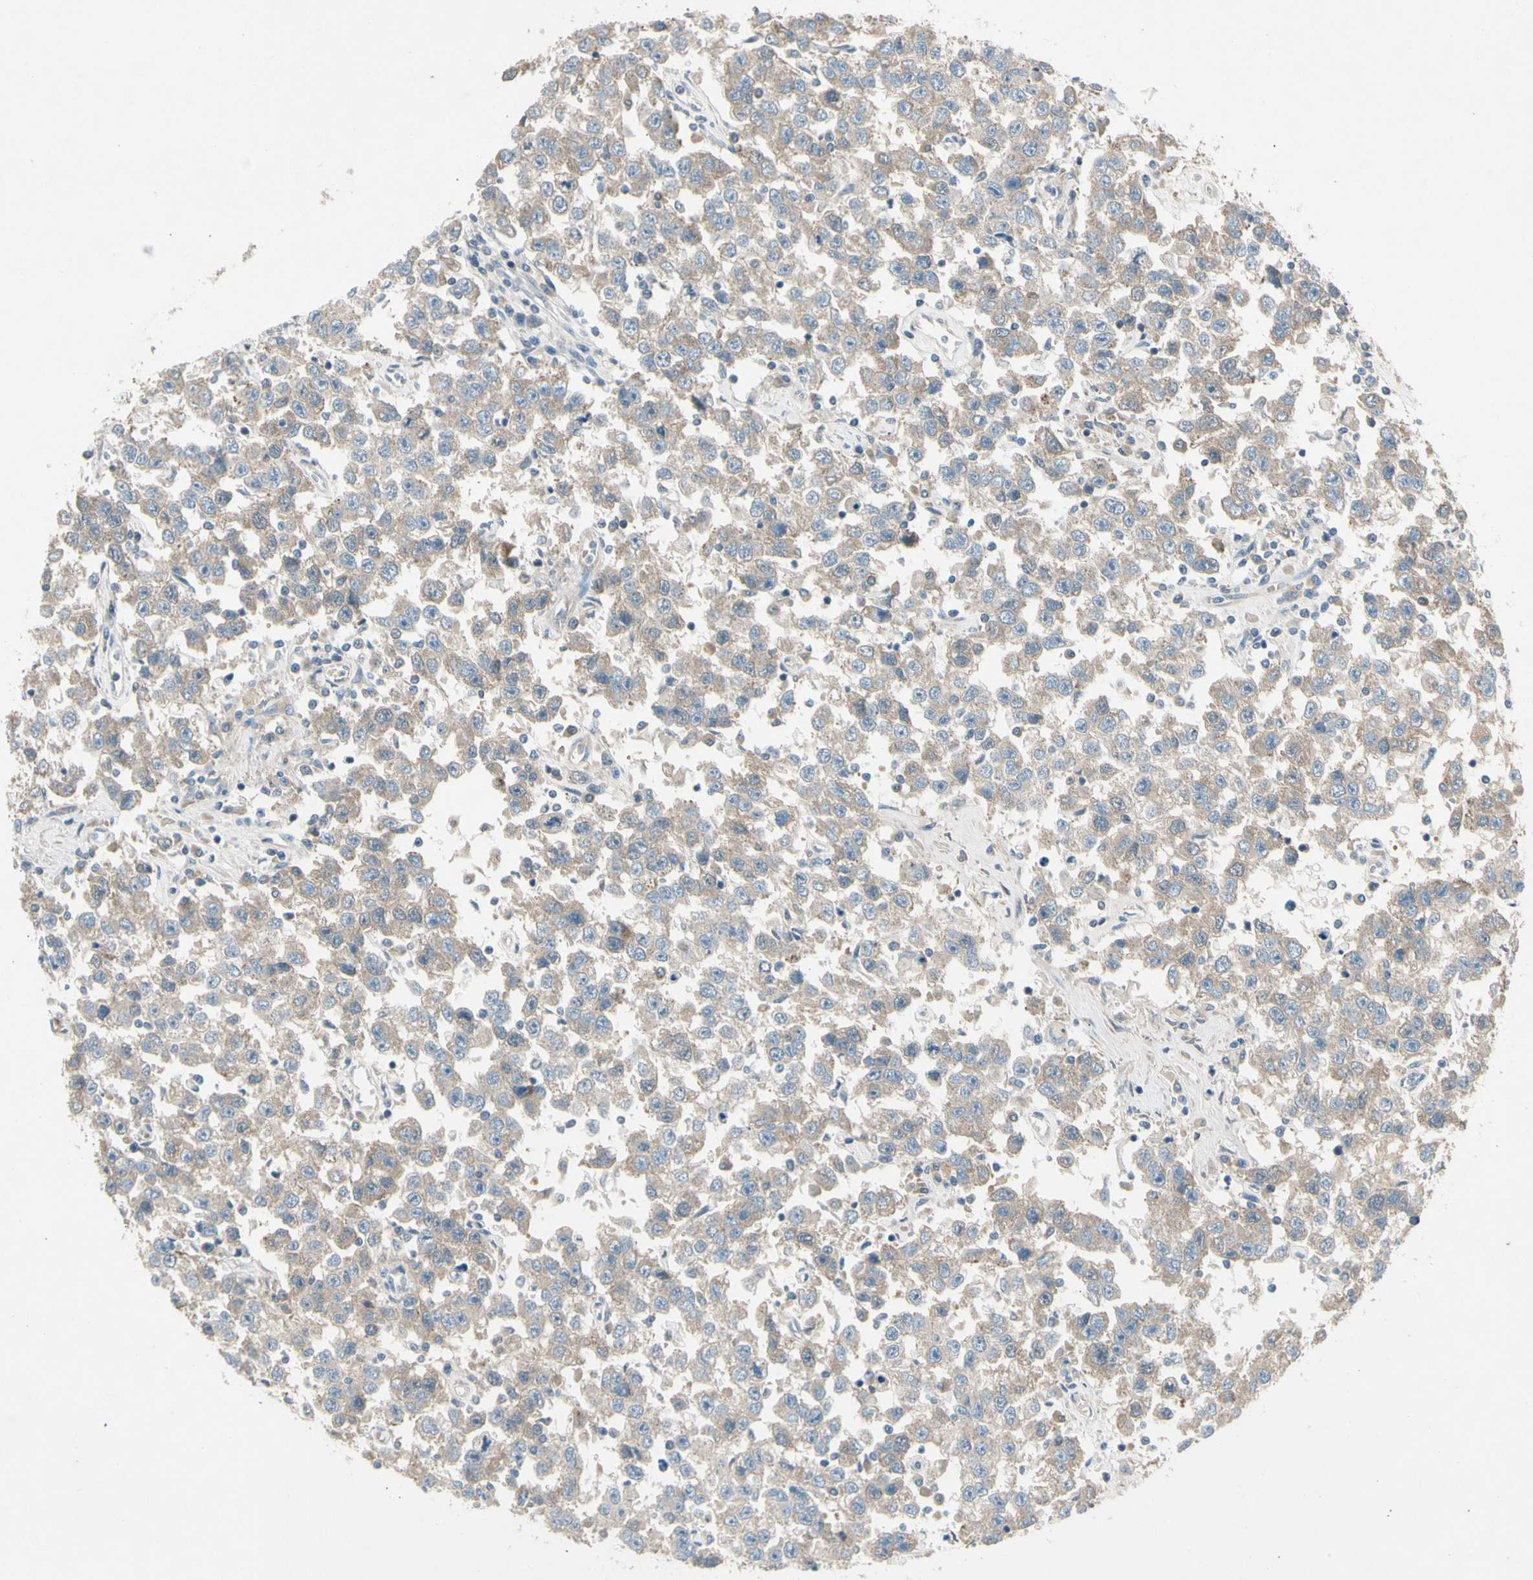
{"staining": {"intensity": "weak", "quantity": ">75%", "location": "cytoplasmic/membranous"}, "tissue": "testis cancer", "cell_type": "Tumor cells", "image_type": "cancer", "snomed": [{"axis": "morphology", "description": "Seminoma, NOS"}, {"axis": "topography", "description": "Testis"}], "caption": "Protein staining exhibits weak cytoplasmic/membranous expression in about >75% of tumor cells in testis cancer.", "gene": "PANK2", "patient": {"sex": "male", "age": 41}}